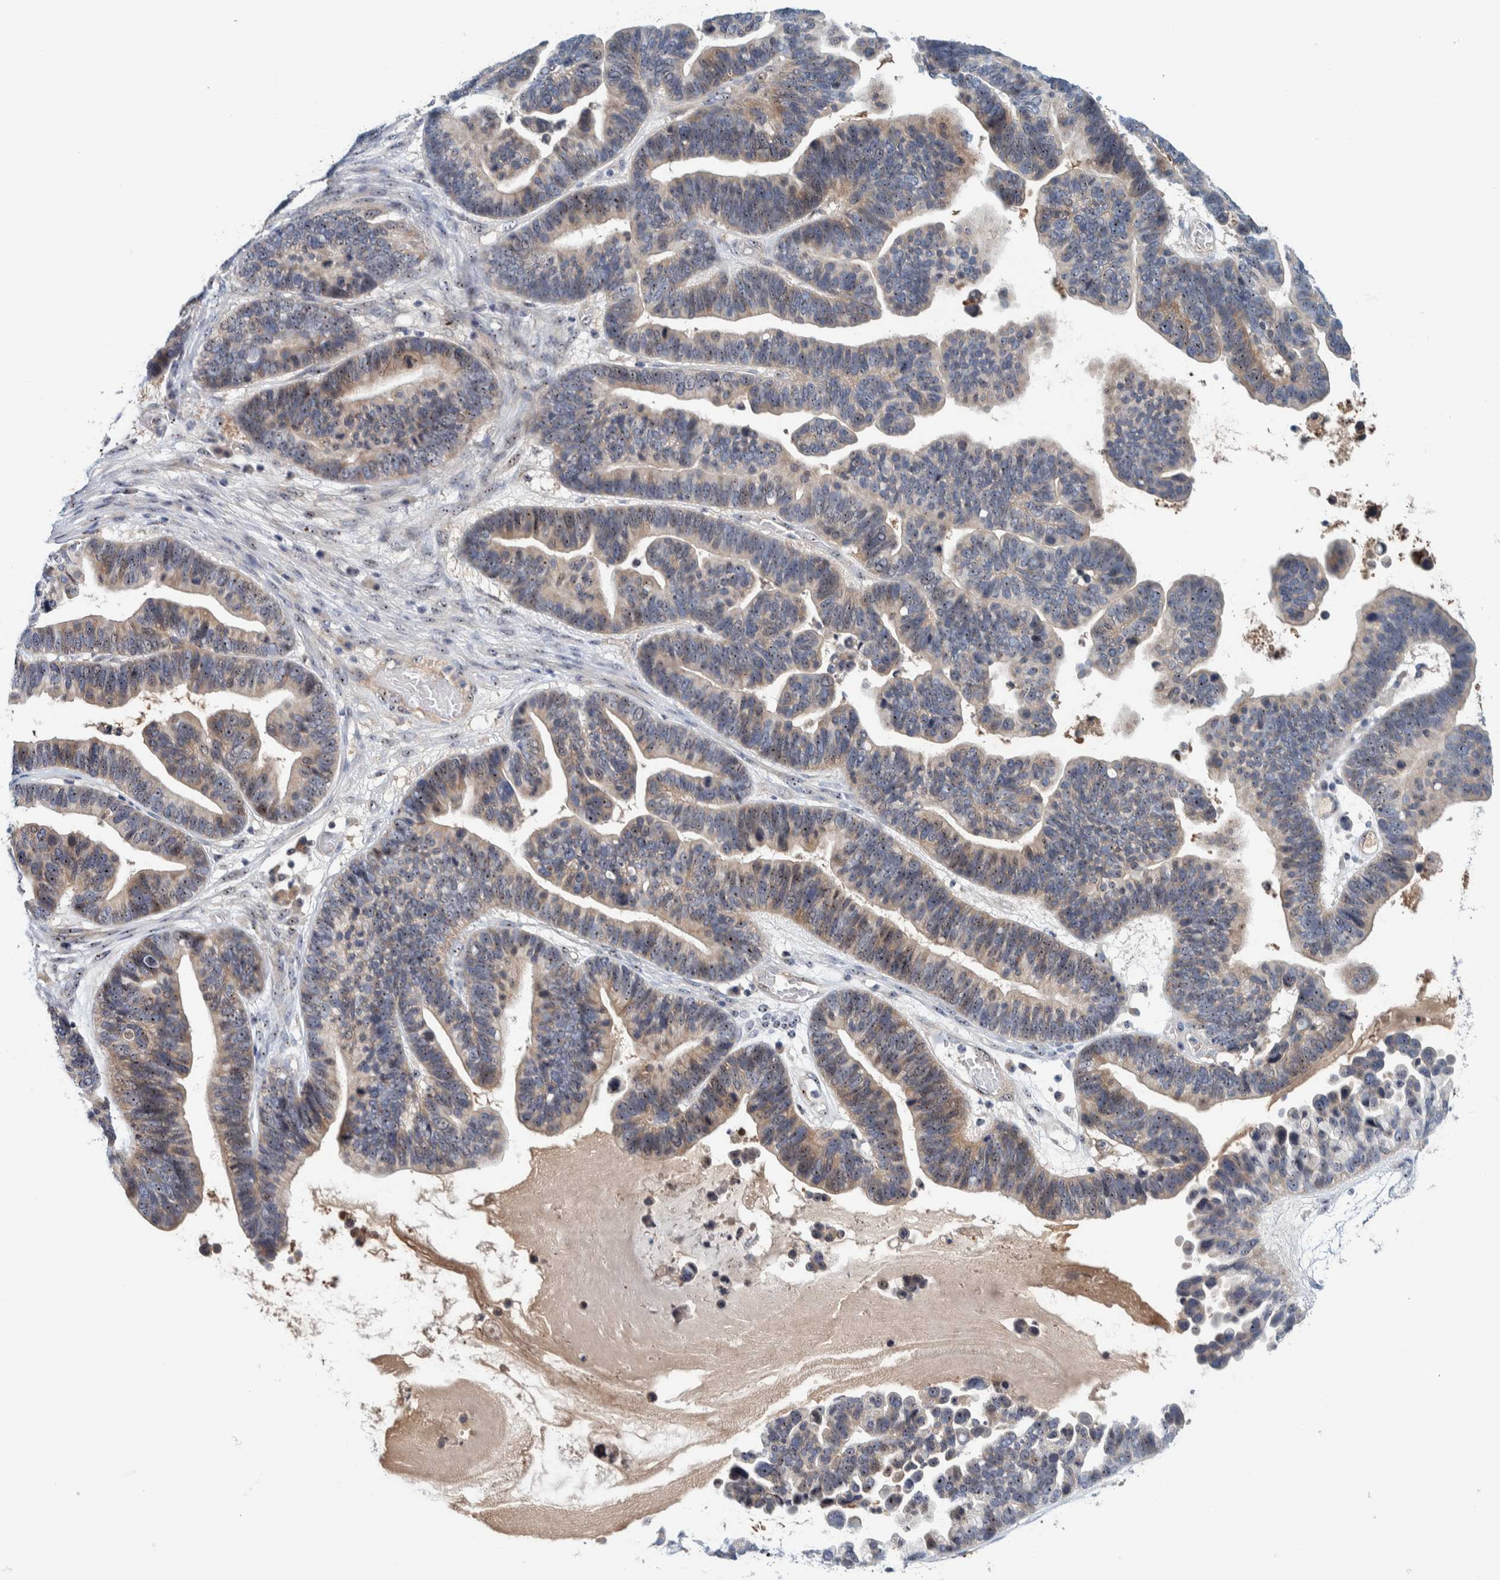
{"staining": {"intensity": "moderate", "quantity": ">75%", "location": "cytoplasmic/membranous,nuclear"}, "tissue": "ovarian cancer", "cell_type": "Tumor cells", "image_type": "cancer", "snomed": [{"axis": "morphology", "description": "Cystadenocarcinoma, serous, NOS"}, {"axis": "topography", "description": "Ovary"}], "caption": "The histopathology image displays staining of ovarian cancer (serous cystadenocarcinoma), revealing moderate cytoplasmic/membranous and nuclear protein expression (brown color) within tumor cells. Immunohistochemistry stains the protein in brown and the nuclei are stained blue.", "gene": "NOL11", "patient": {"sex": "female", "age": 56}}